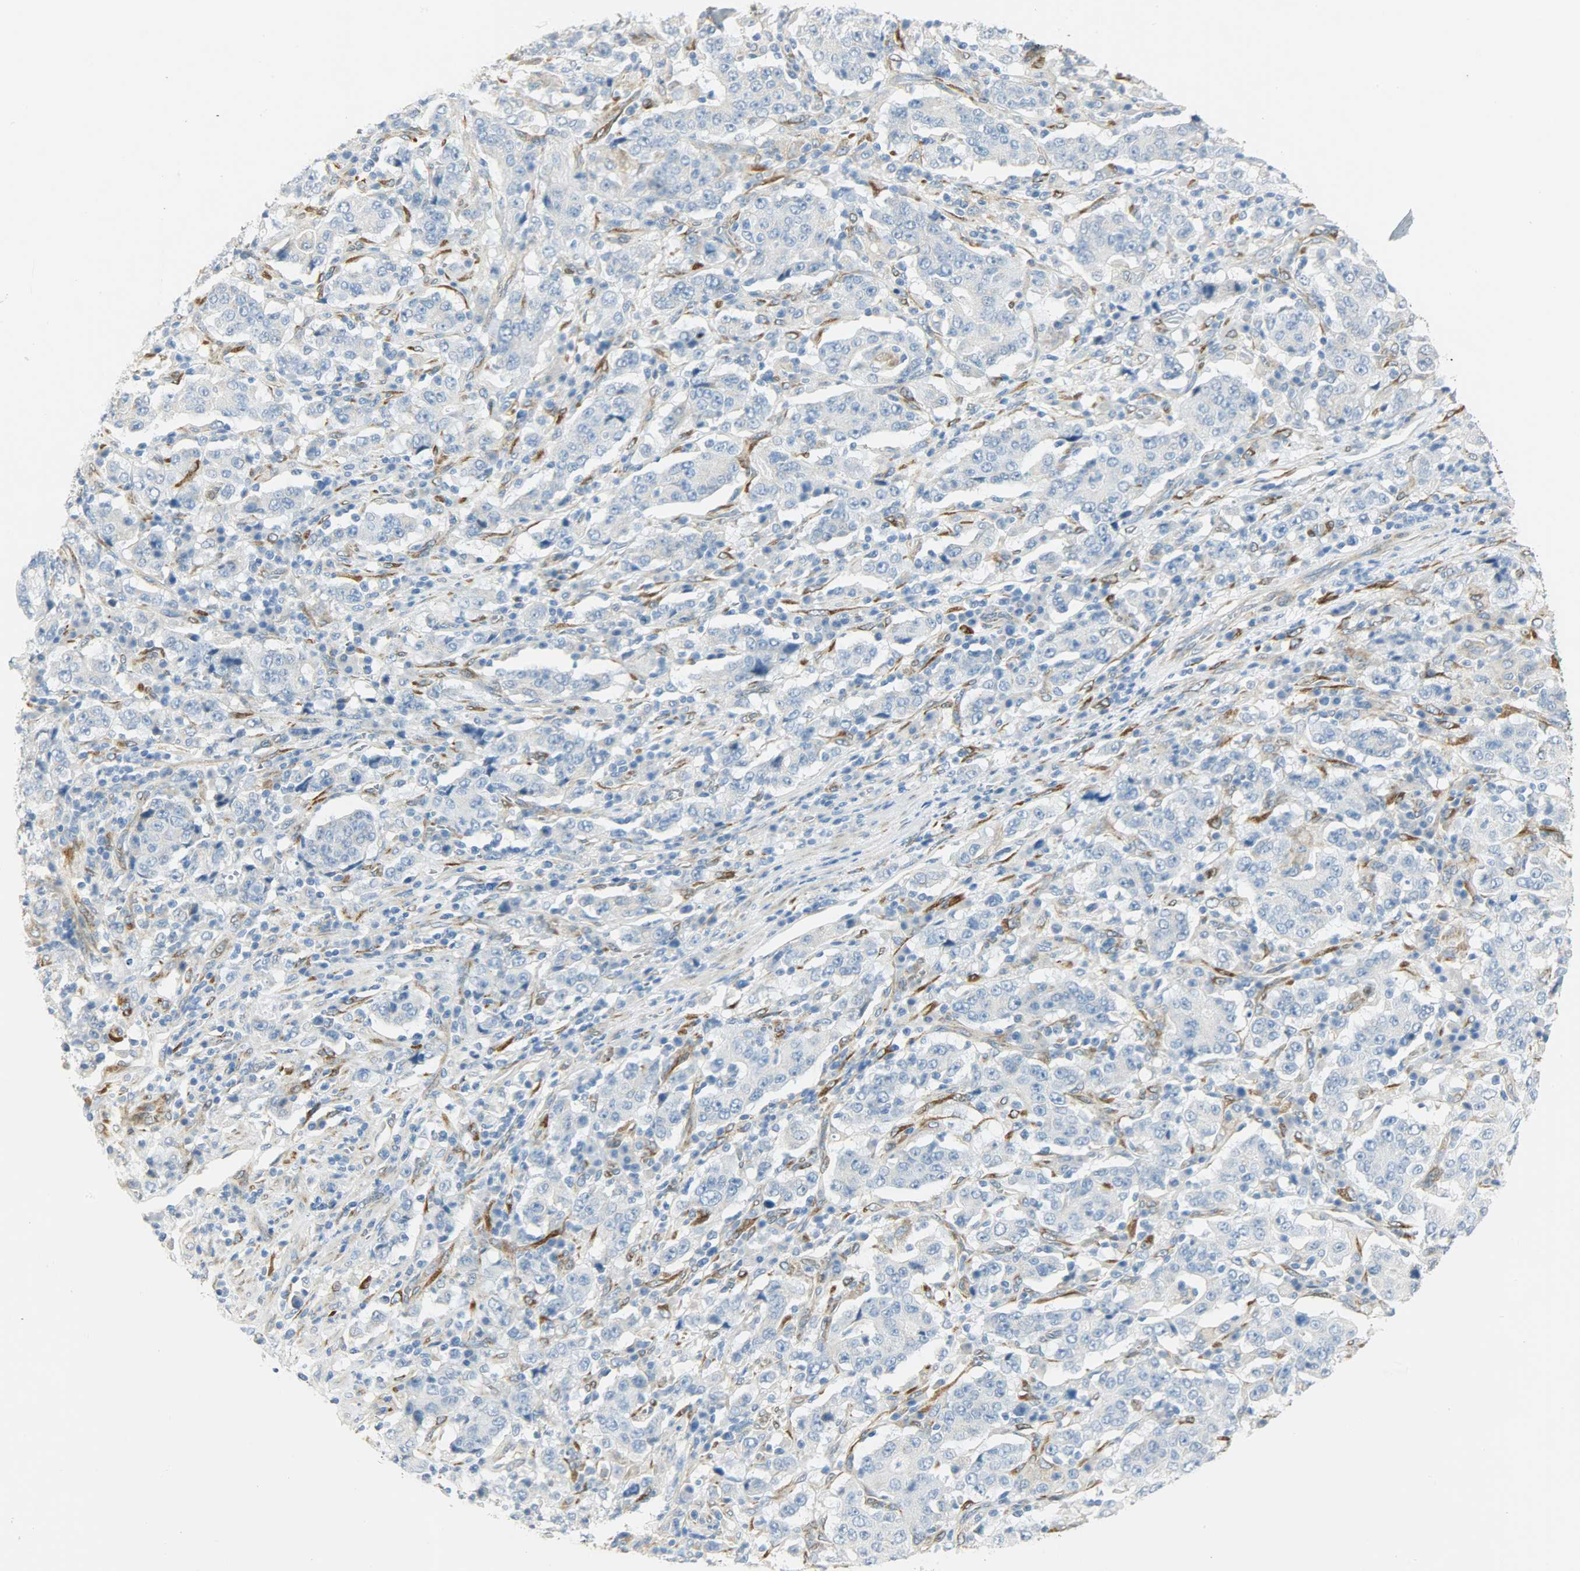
{"staining": {"intensity": "negative", "quantity": "none", "location": "none"}, "tissue": "stomach cancer", "cell_type": "Tumor cells", "image_type": "cancer", "snomed": [{"axis": "morphology", "description": "Normal tissue, NOS"}, {"axis": "morphology", "description": "Adenocarcinoma, NOS"}, {"axis": "topography", "description": "Stomach, upper"}, {"axis": "topography", "description": "Stomach"}], "caption": "A high-resolution micrograph shows IHC staining of adenocarcinoma (stomach), which displays no significant positivity in tumor cells.", "gene": "PKD2", "patient": {"sex": "male", "age": 59}}